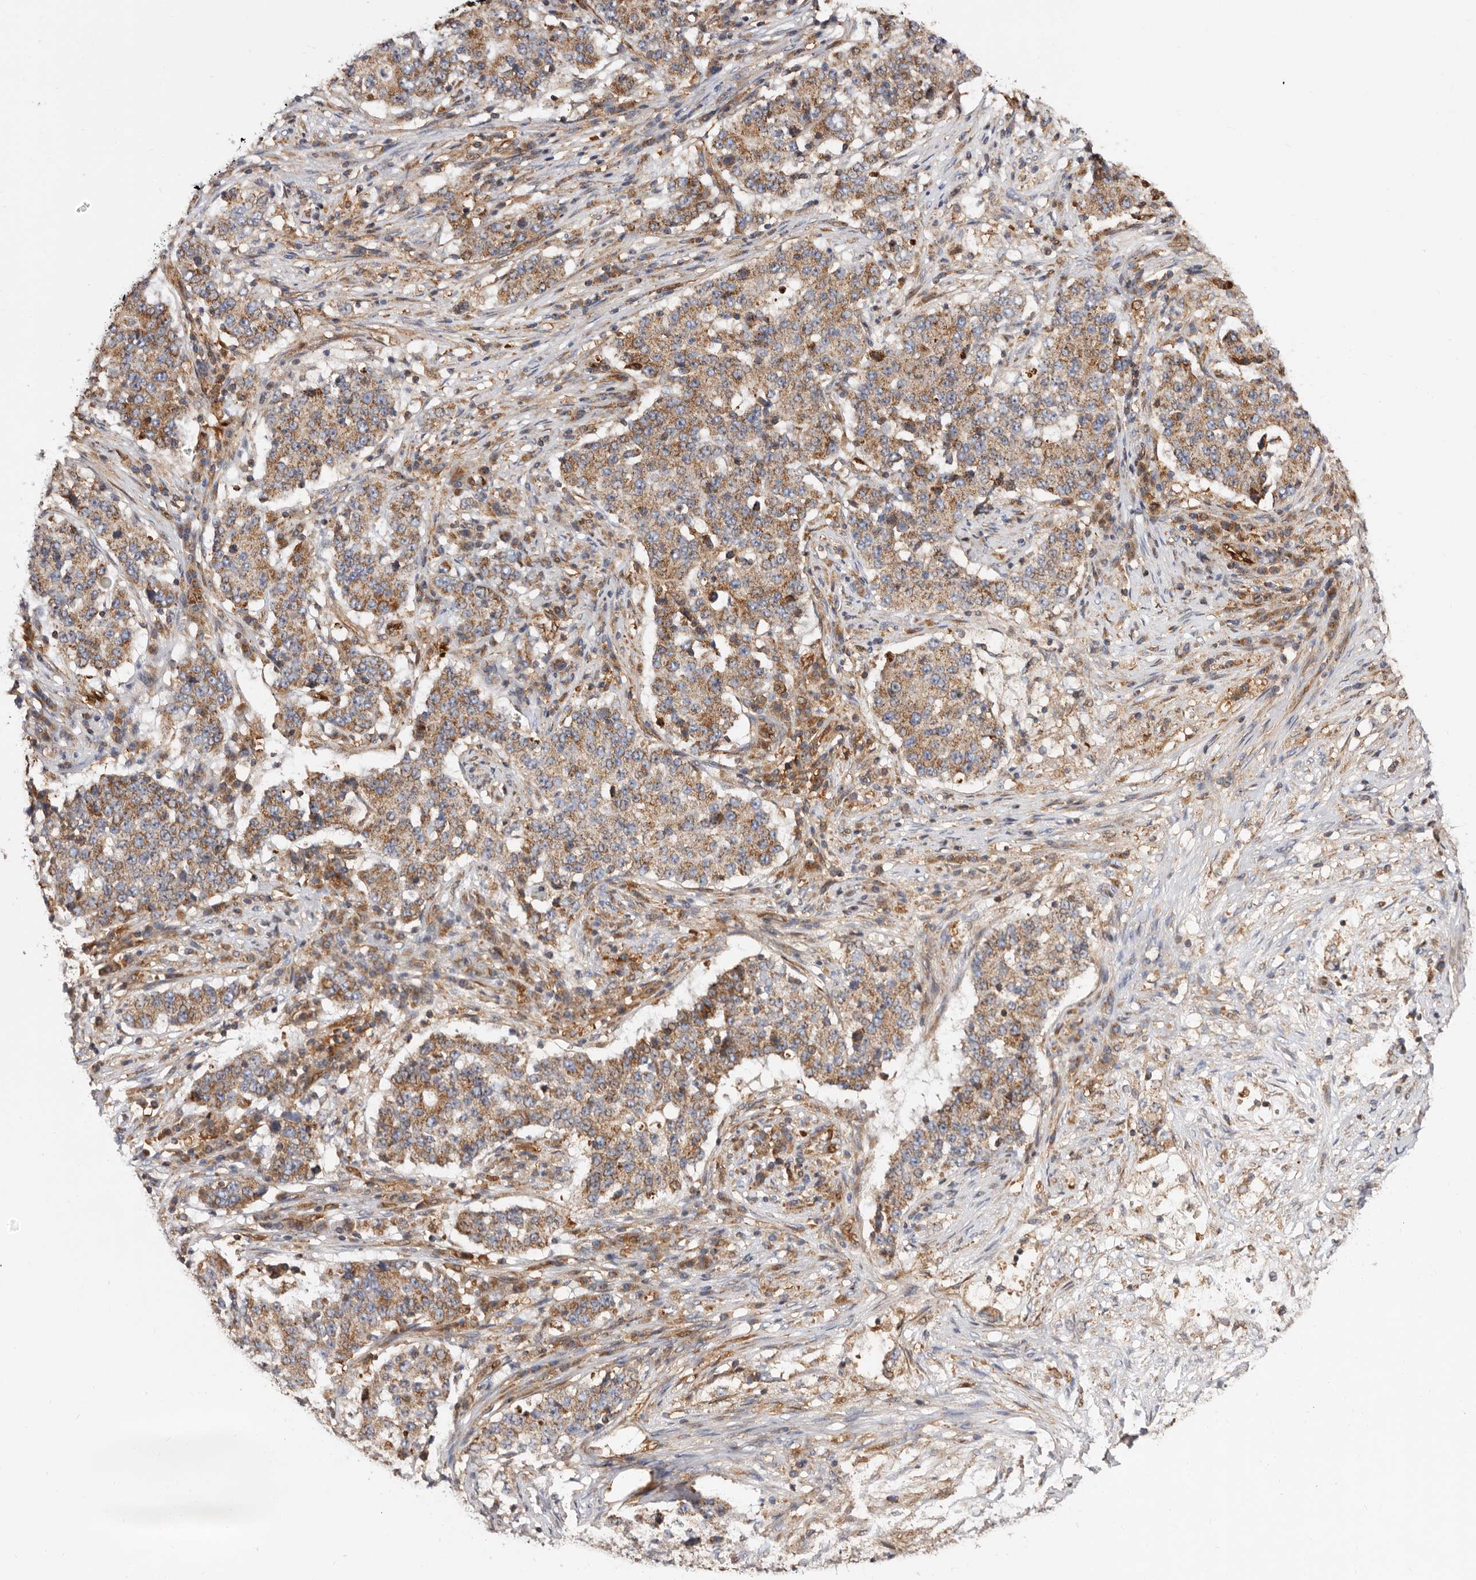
{"staining": {"intensity": "weak", "quantity": ">75%", "location": "cytoplasmic/membranous"}, "tissue": "stomach cancer", "cell_type": "Tumor cells", "image_type": "cancer", "snomed": [{"axis": "morphology", "description": "Adenocarcinoma, NOS"}, {"axis": "topography", "description": "Stomach"}], "caption": "Adenocarcinoma (stomach) was stained to show a protein in brown. There is low levels of weak cytoplasmic/membranous staining in about >75% of tumor cells.", "gene": "COQ8B", "patient": {"sex": "male", "age": 59}}